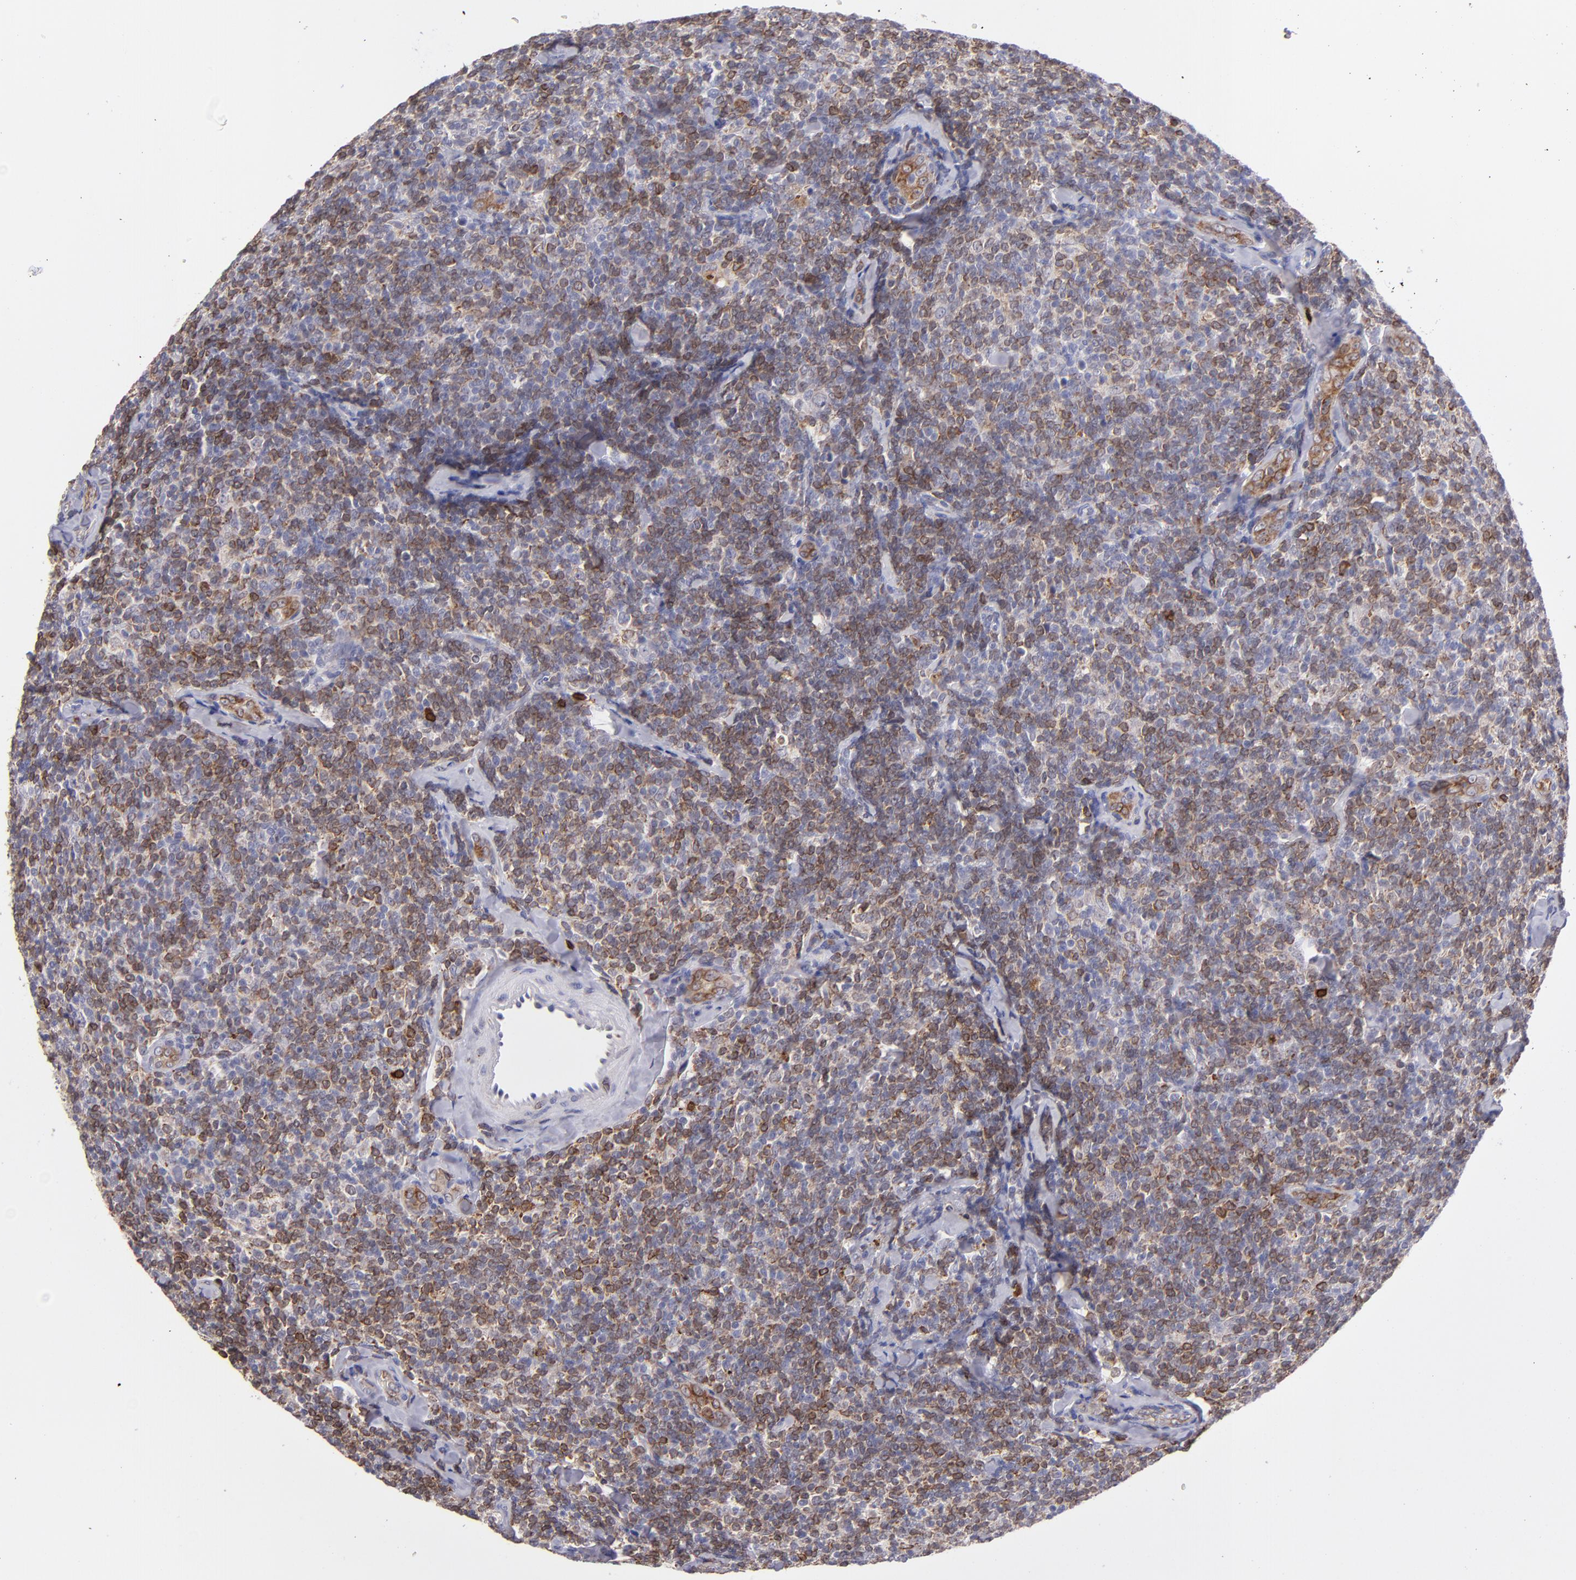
{"staining": {"intensity": "moderate", "quantity": ">75%", "location": "cytoplasmic/membranous"}, "tissue": "lymphoma", "cell_type": "Tumor cells", "image_type": "cancer", "snomed": [{"axis": "morphology", "description": "Malignant lymphoma, non-Hodgkin's type, Low grade"}, {"axis": "topography", "description": "Lymph node"}], "caption": "High-power microscopy captured an immunohistochemistry (IHC) micrograph of malignant lymphoma, non-Hodgkin's type (low-grade), revealing moderate cytoplasmic/membranous staining in about >75% of tumor cells. (Brightfield microscopy of DAB IHC at high magnification).", "gene": "PTGS1", "patient": {"sex": "female", "age": 56}}